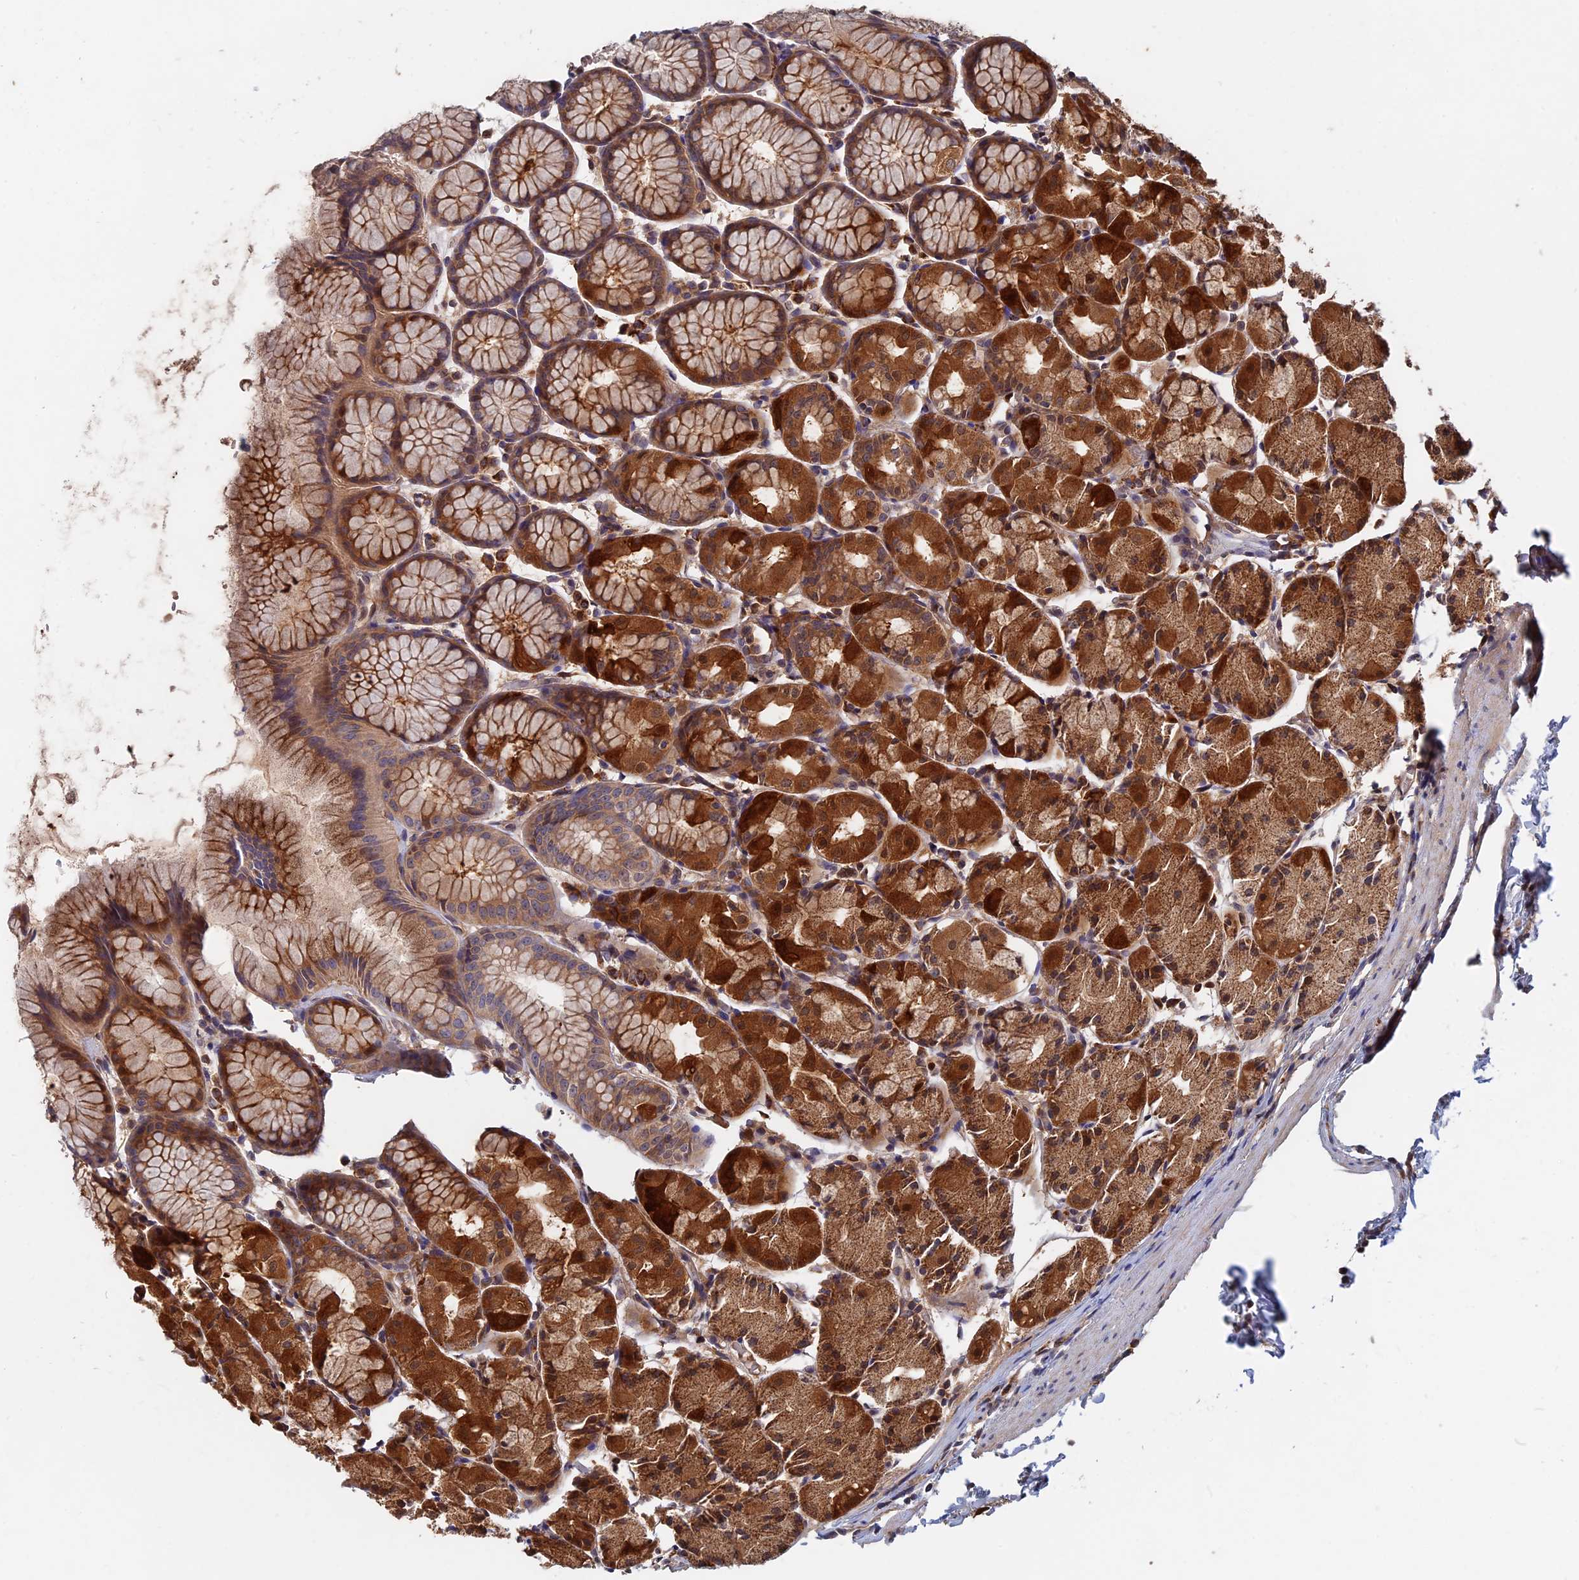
{"staining": {"intensity": "strong", "quantity": ">75%", "location": "cytoplasmic/membranous"}, "tissue": "stomach", "cell_type": "Glandular cells", "image_type": "normal", "snomed": [{"axis": "morphology", "description": "Normal tissue, NOS"}, {"axis": "topography", "description": "Stomach, upper"}], "caption": "Protein expression by IHC reveals strong cytoplasmic/membranous expression in about >75% of glandular cells in benign stomach.", "gene": "BLVRA", "patient": {"sex": "male", "age": 47}}